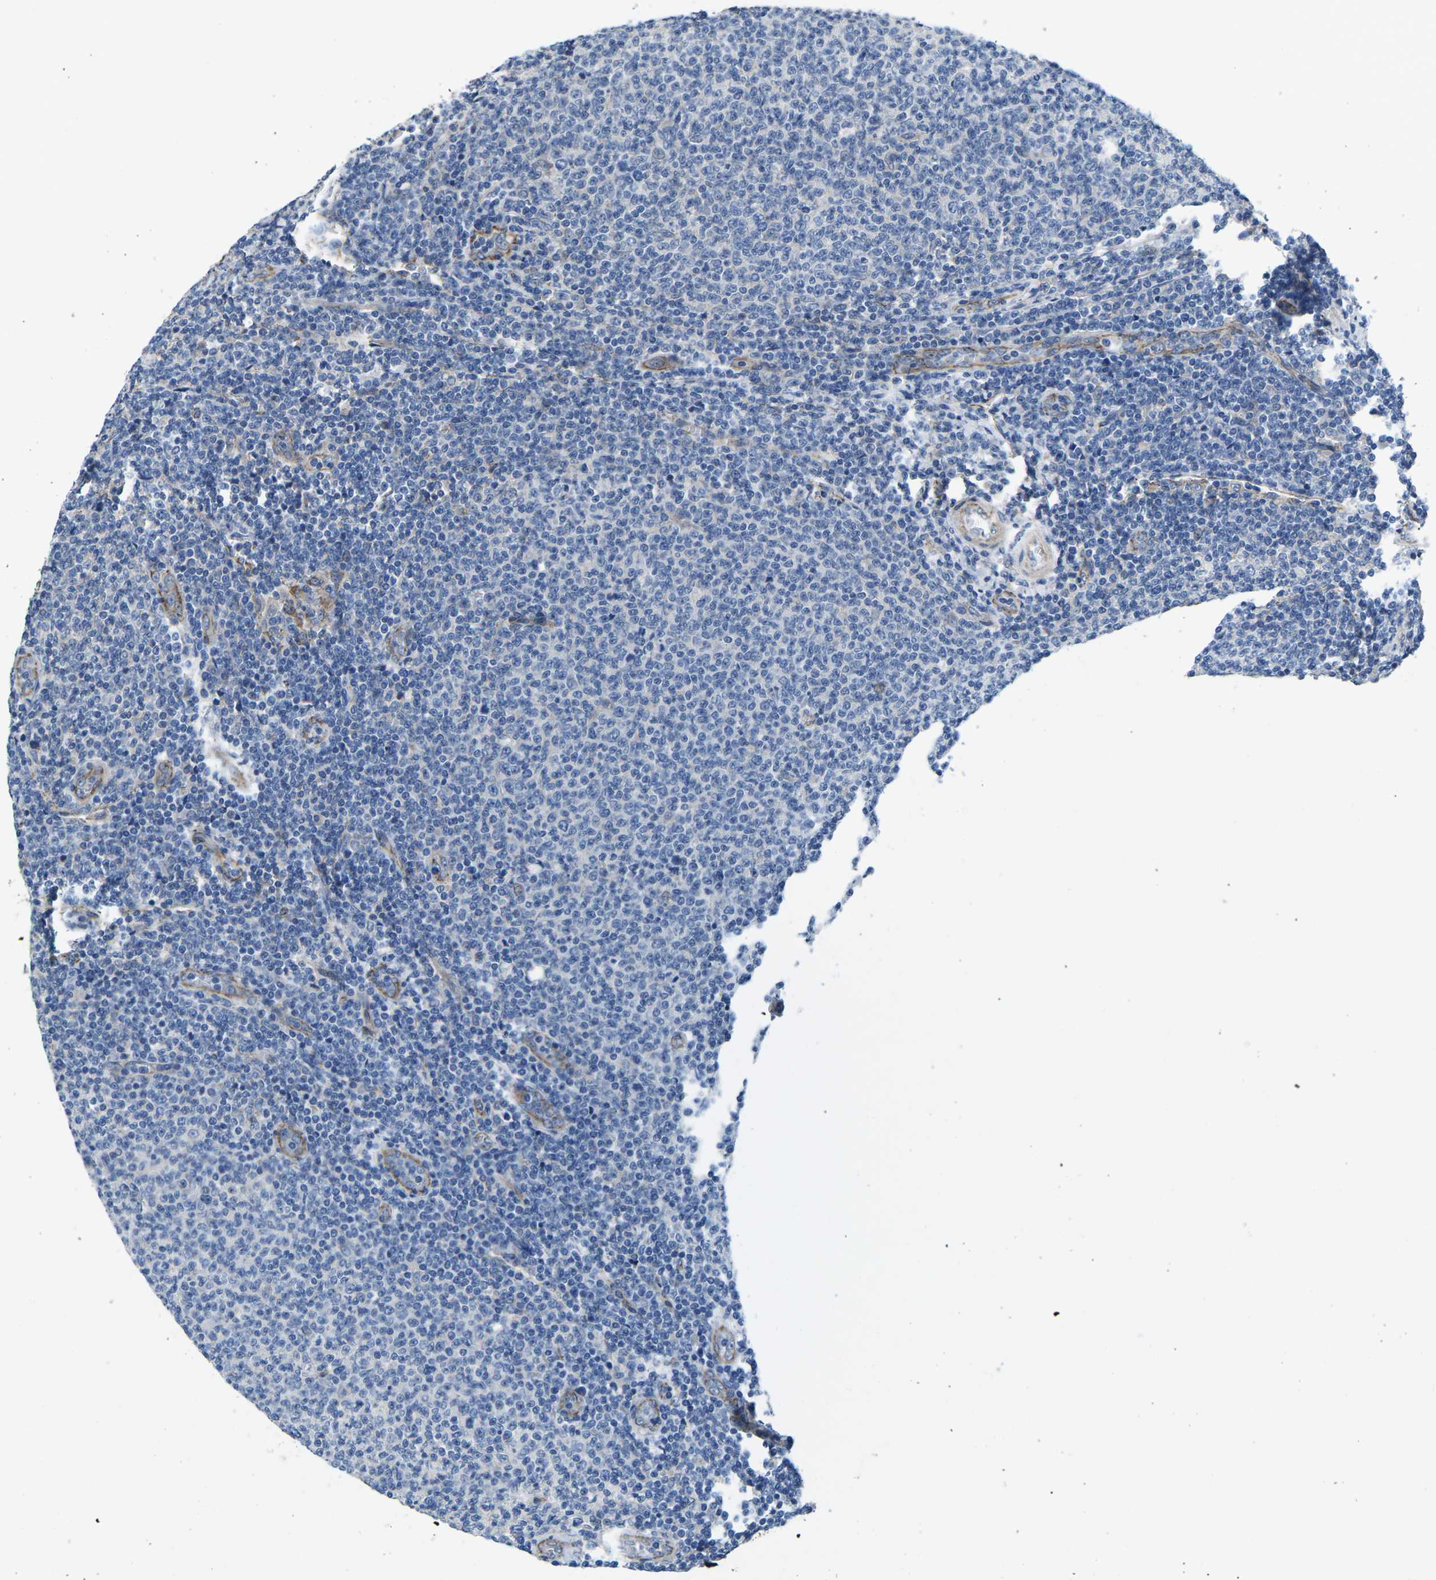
{"staining": {"intensity": "negative", "quantity": "none", "location": "none"}, "tissue": "lymphoma", "cell_type": "Tumor cells", "image_type": "cancer", "snomed": [{"axis": "morphology", "description": "Malignant lymphoma, non-Hodgkin's type, Low grade"}, {"axis": "topography", "description": "Lymph node"}], "caption": "Immunohistochemistry photomicrograph of neoplastic tissue: human malignant lymphoma, non-Hodgkin's type (low-grade) stained with DAB exhibits no significant protein positivity in tumor cells.", "gene": "CTNND1", "patient": {"sex": "male", "age": 66}}